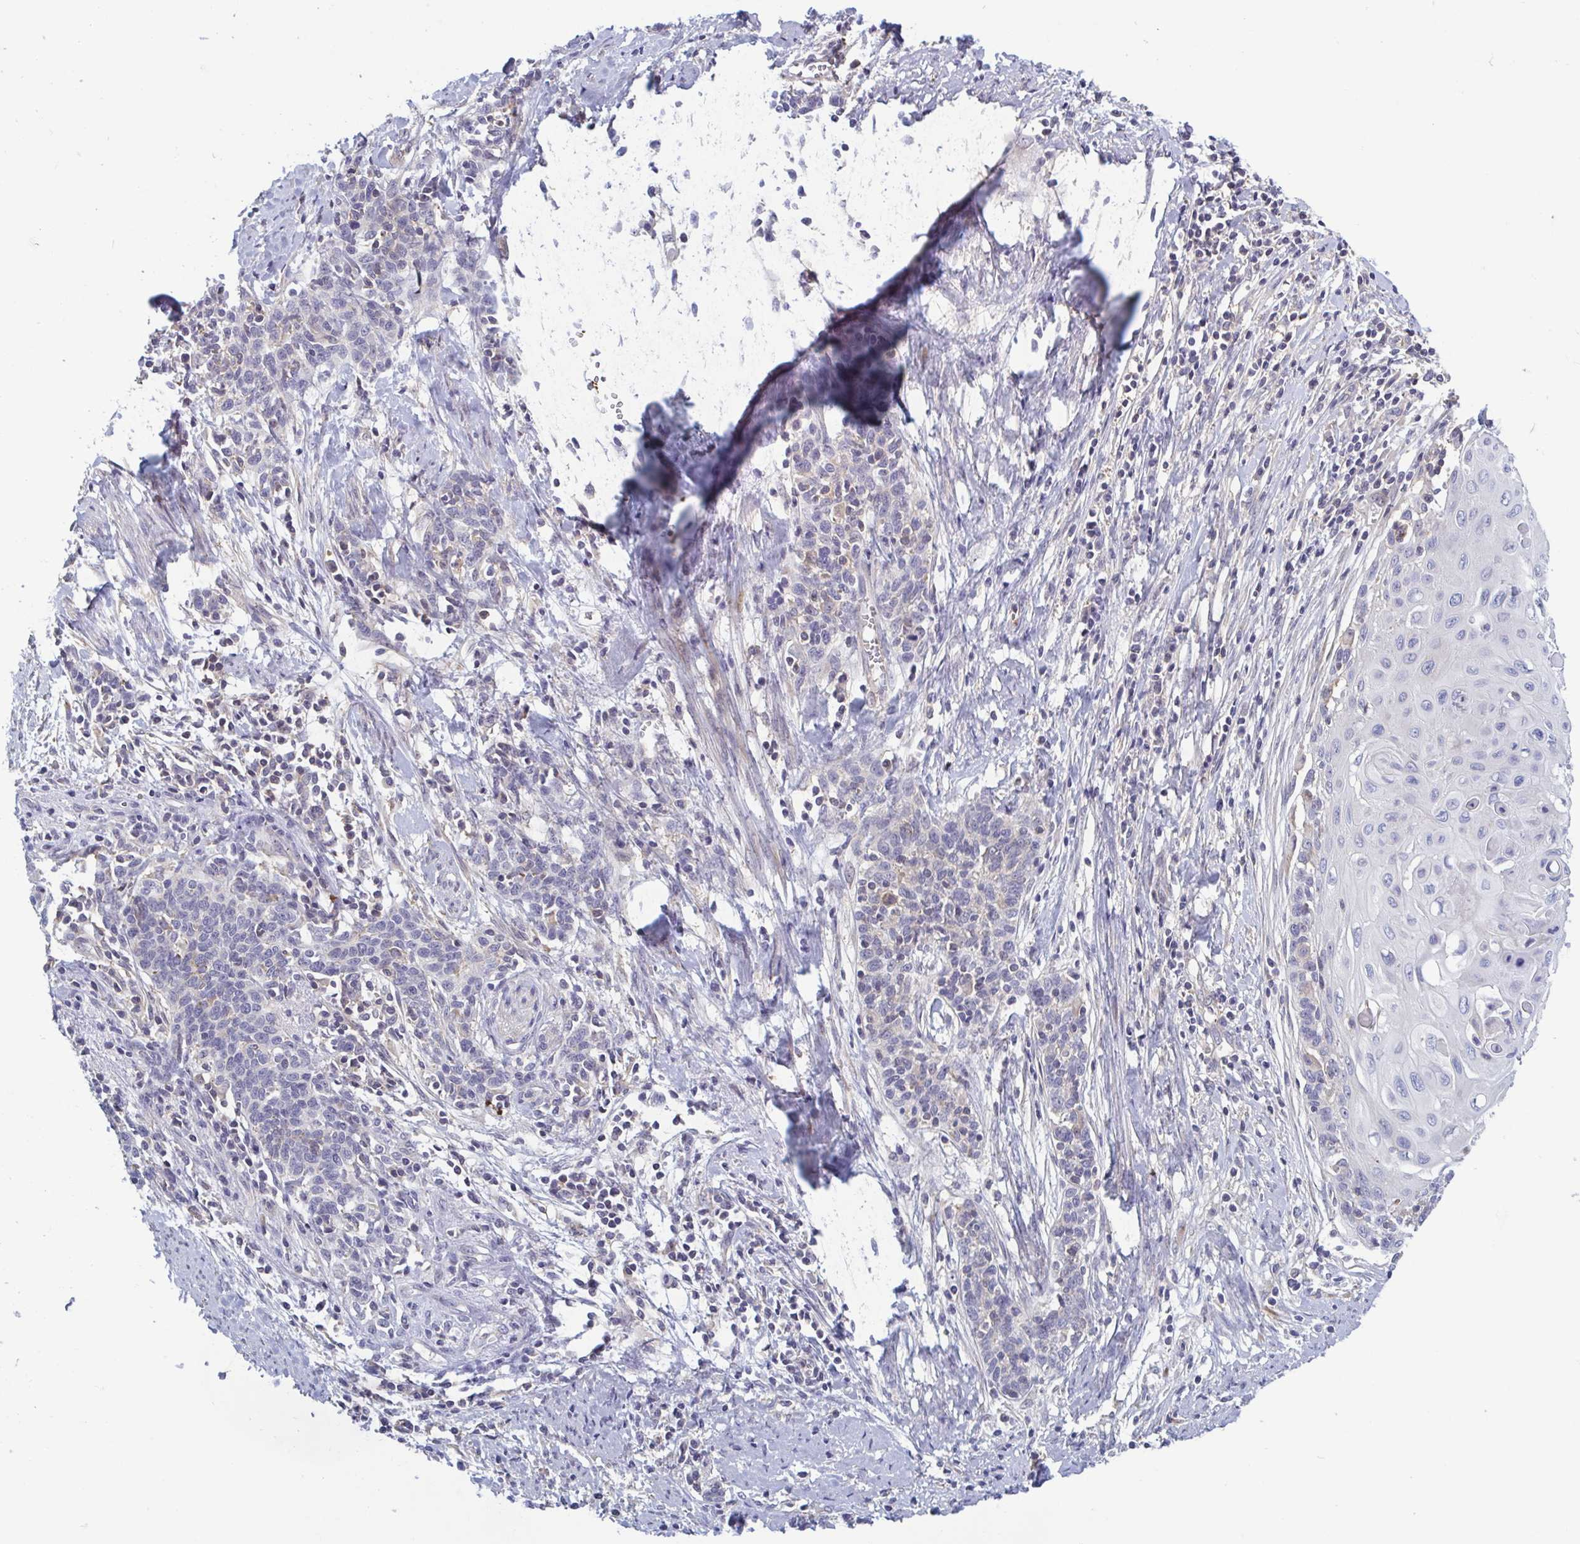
{"staining": {"intensity": "negative", "quantity": "none", "location": "none"}, "tissue": "cervical cancer", "cell_type": "Tumor cells", "image_type": "cancer", "snomed": [{"axis": "morphology", "description": "Squamous cell carcinoma, NOS"}, {"axis": "topography", "description": "Cervix"}], "caption": "Micrograph shows no protein positivity in tumor cells of cervical squamous cell carcinoma tissue.", "gene": "LRRC38", "patient": {"sex": "female", "age": 39}}